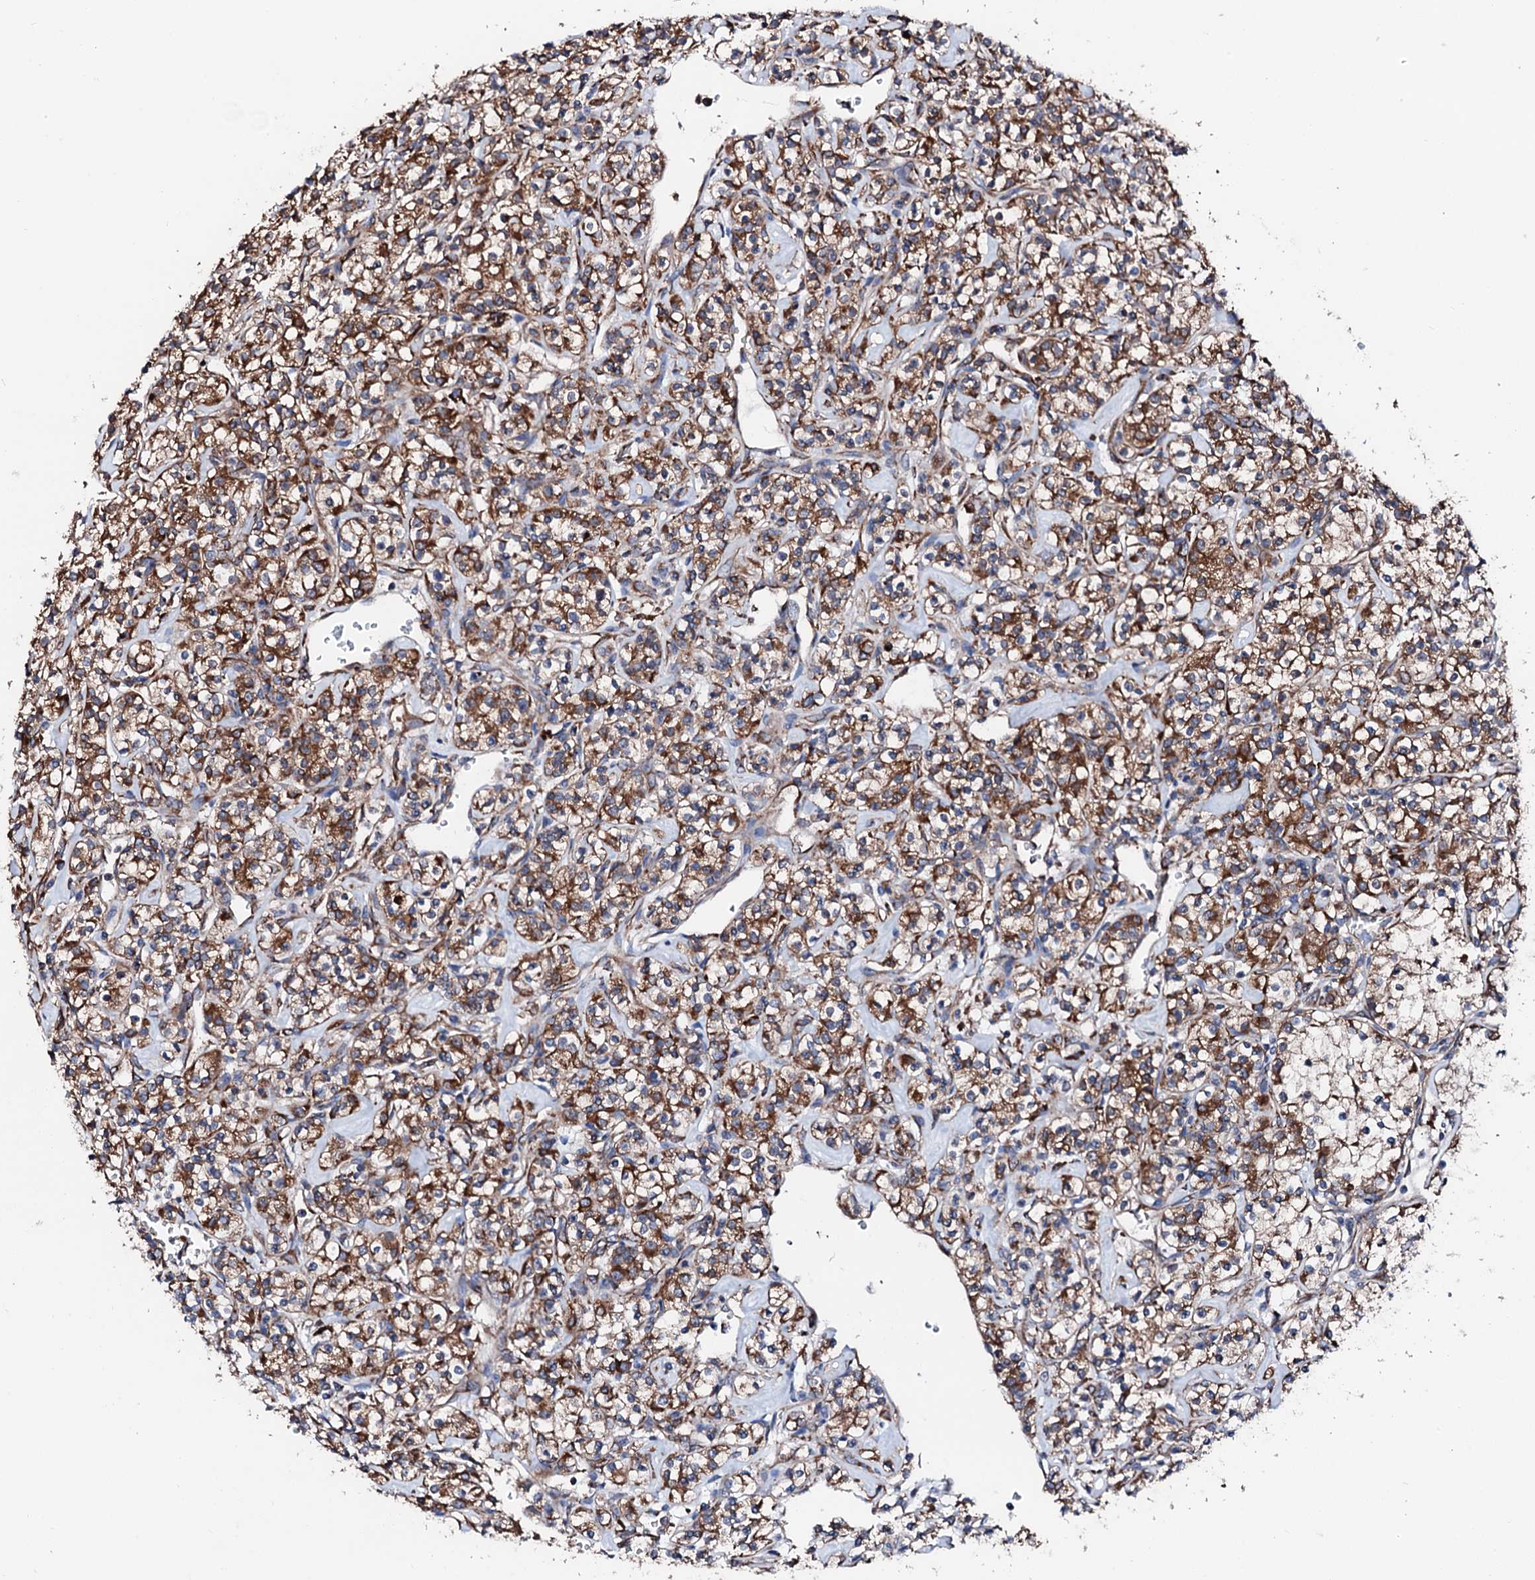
{"staining": {"intensity": "moderate", "quantity": ">75%", "location": "cytoplasmic/membranous"}, "tissue": "renal cancer", "cell_type": "Tumor cells", "image_type": "cancer", "snomed": [{"axis": "morphology", "description": "Adenocarcinoma, NOS"}, {"axis": "topography", "description": "Kidney"}], "caption": "Adenocarcinoma (renal) tissue reveals moderate cytoplasmic/membranous staining in about >75% of tumor cells, visualized by immunohistochemistry.", "gene": "AMDHD1", "patient": {"sex": "male", "age": 77}}